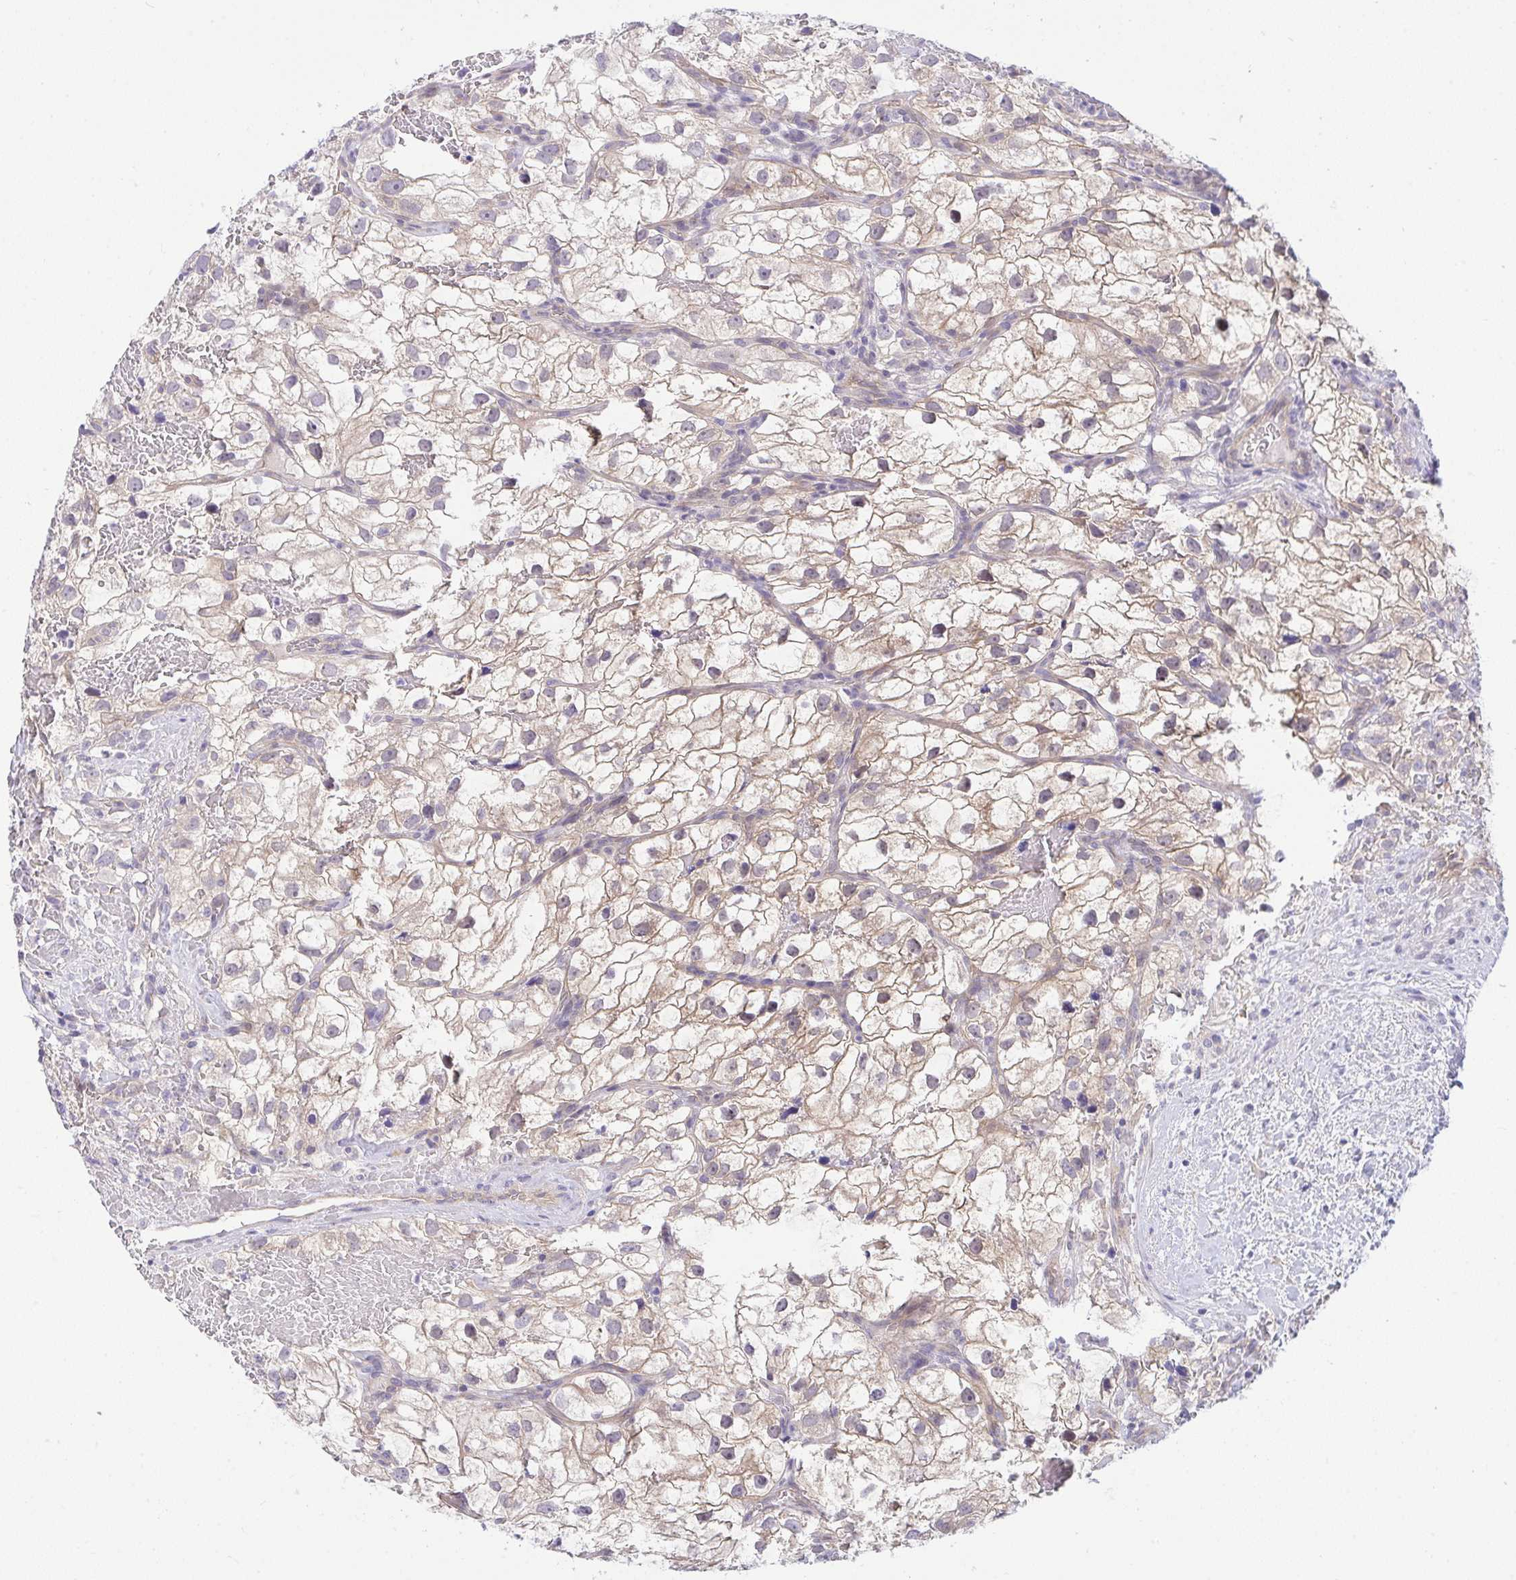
{"staining": {"intensity": "weak", "quantity": ">75%", "location": "cytoplasmic/membranous"}, "tissue": "renal cancer", "cell_type": "Tumor cells", "image_type": "cancer", "snomed": [{"axis": "morphology", "description": "Adenocarcinoma, NOS"}, {"axis": "topography", "description": "Kidney"}], "caption": "Renal cancer (adenocarcinoma) stained with IHC displays weak cytoplasmic/membranous staining in approximately >75% of tumor cells.", "gene": "HOXD12", "patient": {"sex": "male", "age": 59}}